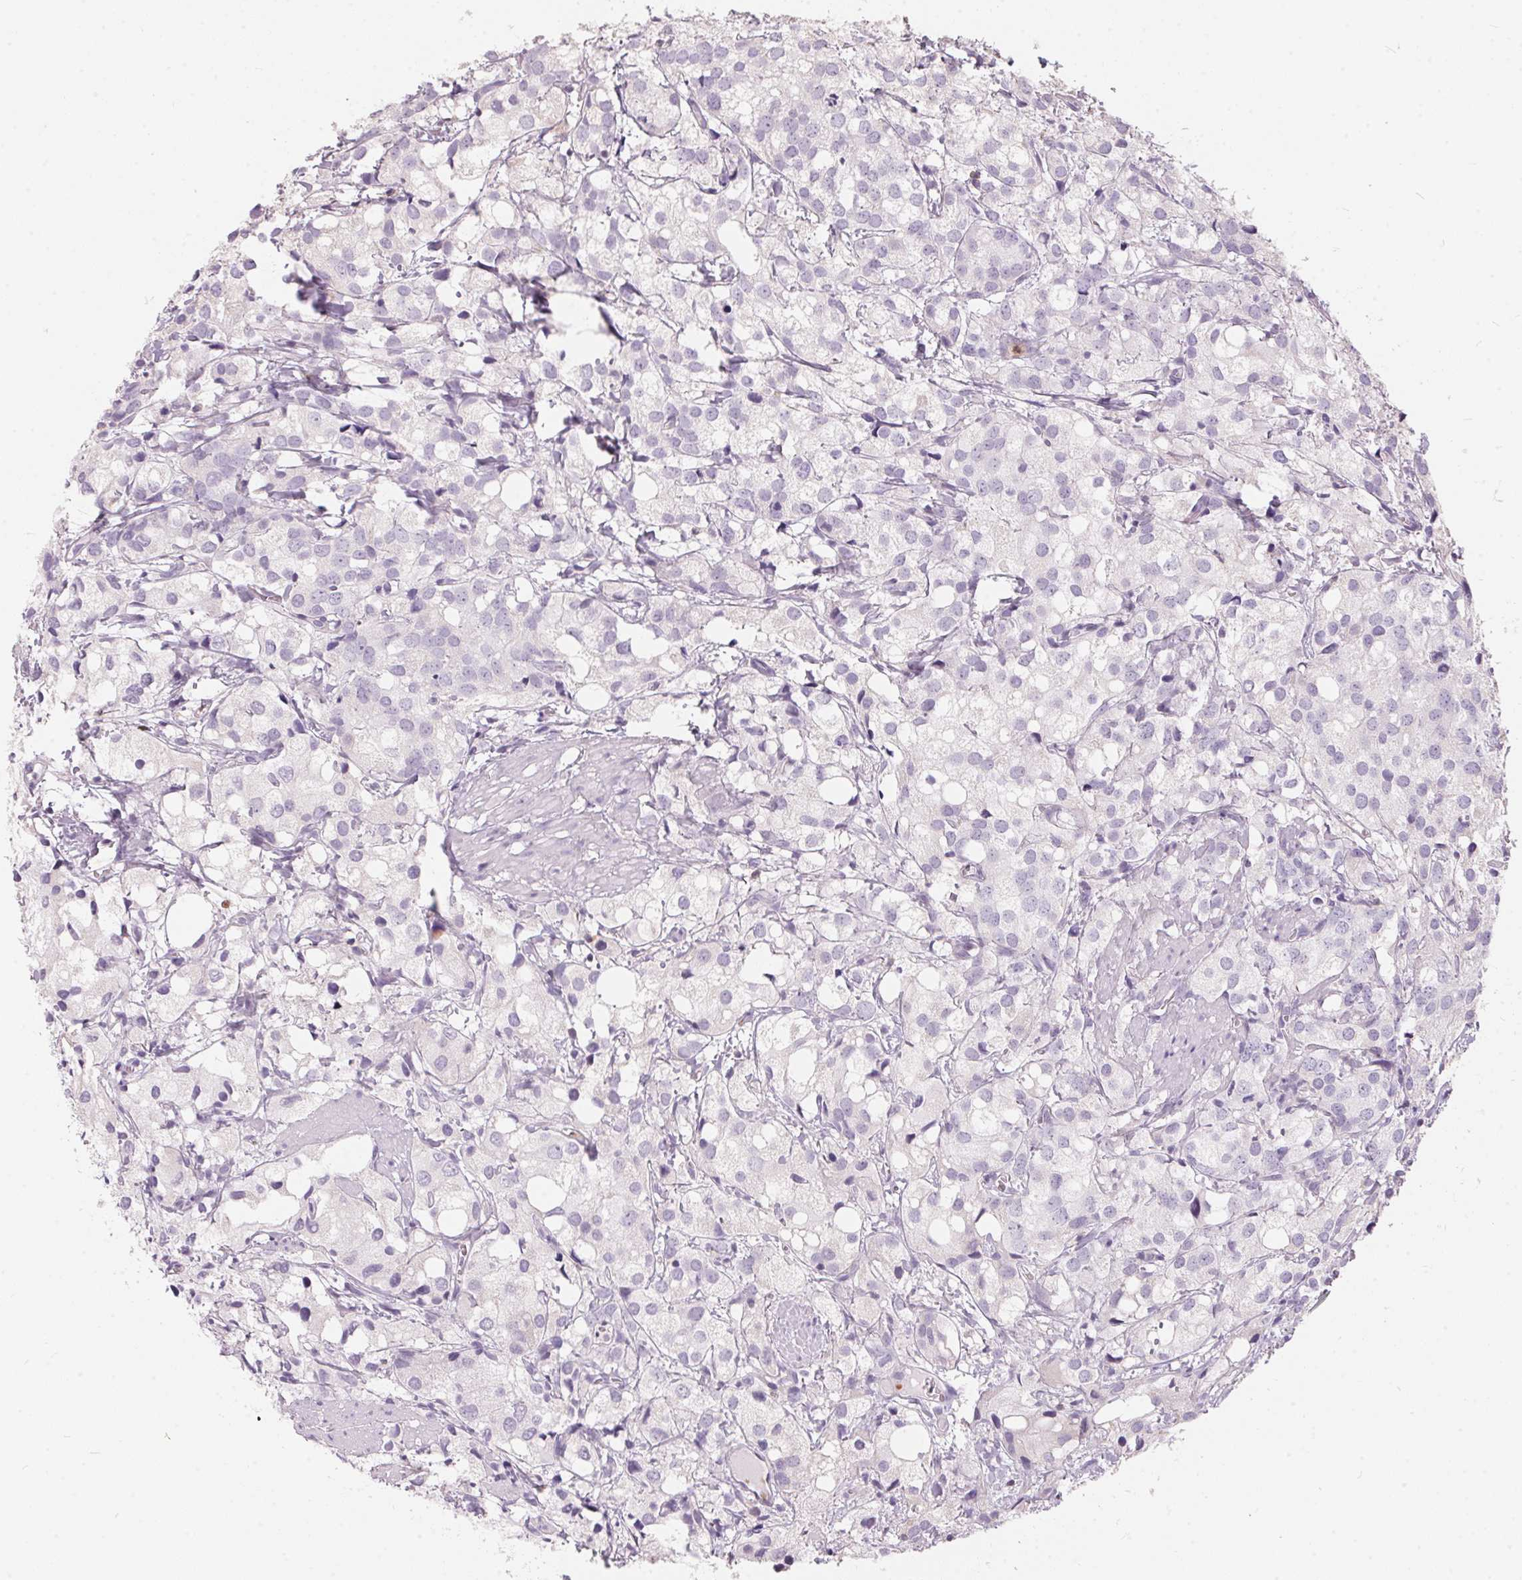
{"staining": {"intensity": "negative", "quantity": "none", "location": "none"}, "tissue": "prostate cancer", "cell_type": "Tumor cells", "image_type": "cancer", "snomed": [{"axis": "morphology", "description": "Adenocarcinoma, High grade"}, {"axis": "topography", "description": "Prostate"}], "caption": "An IHC photomicrograph of prostate cancer is shown. There is no staining in tumor cells of prostate cancer.", "gene": "SERPINB1", "patient": {"sex": "male", "age": 86}}